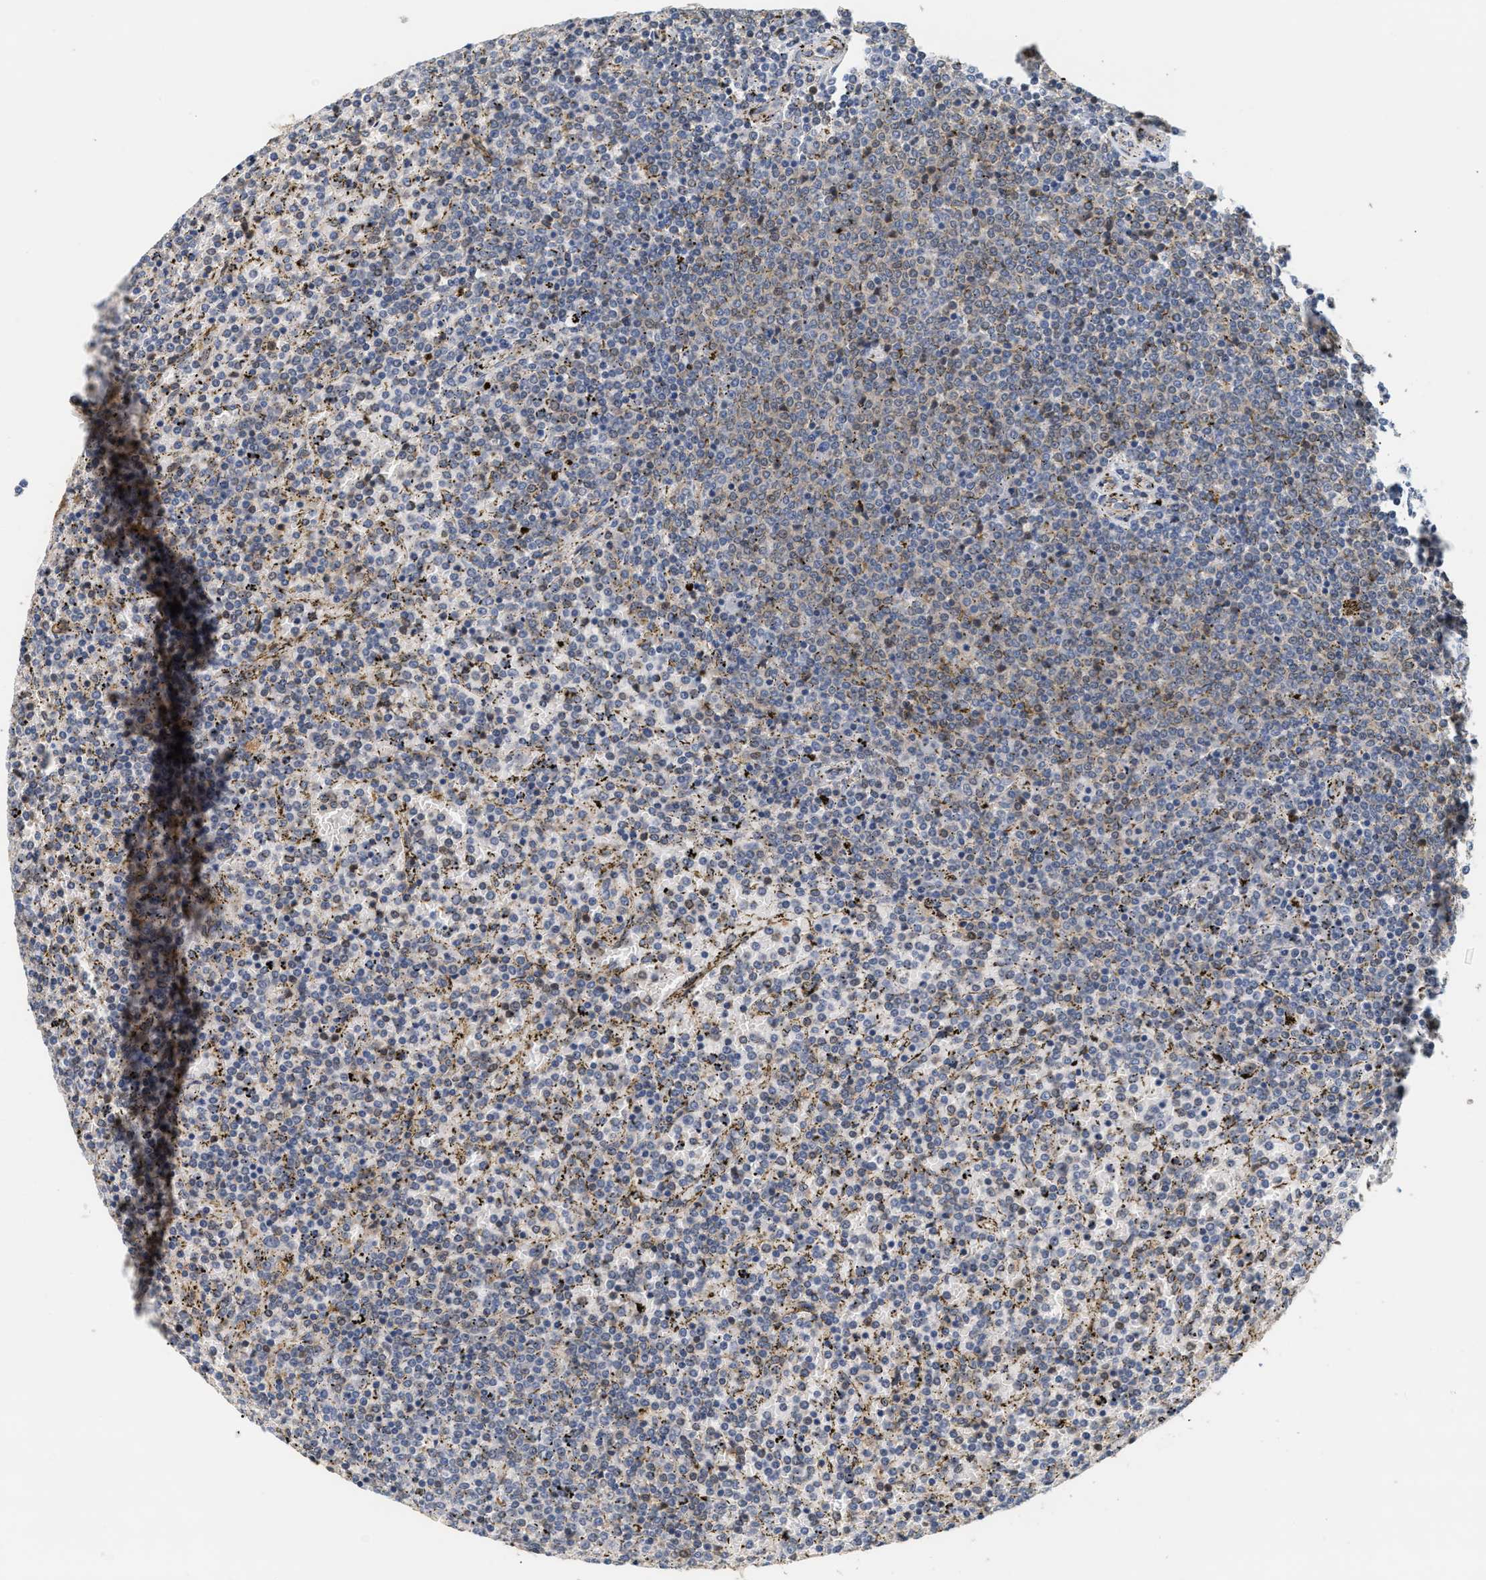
{"staining": {"intensity": "negative", "quantity": "none", "location": "none"}, "tissue": "lymphoma", "cell_type": "Tumor cells", "image_type": "cancer", "snomed": [{"axis": "morphology", "description": "Malignant lymphoma, non-Hodgkin's type, Low grade"}, {"axis": "topography", "description": "Spleen"}], "caption": "Immunohistochemical staining of human malignant lymphoma, non-Hodgkin's type (low-grade) demonstrates no significant staining in tumor cells. Nuclei are stained in blue.", "gene": "ABHD5", "patient": {"sex": "female", "age": 77}}